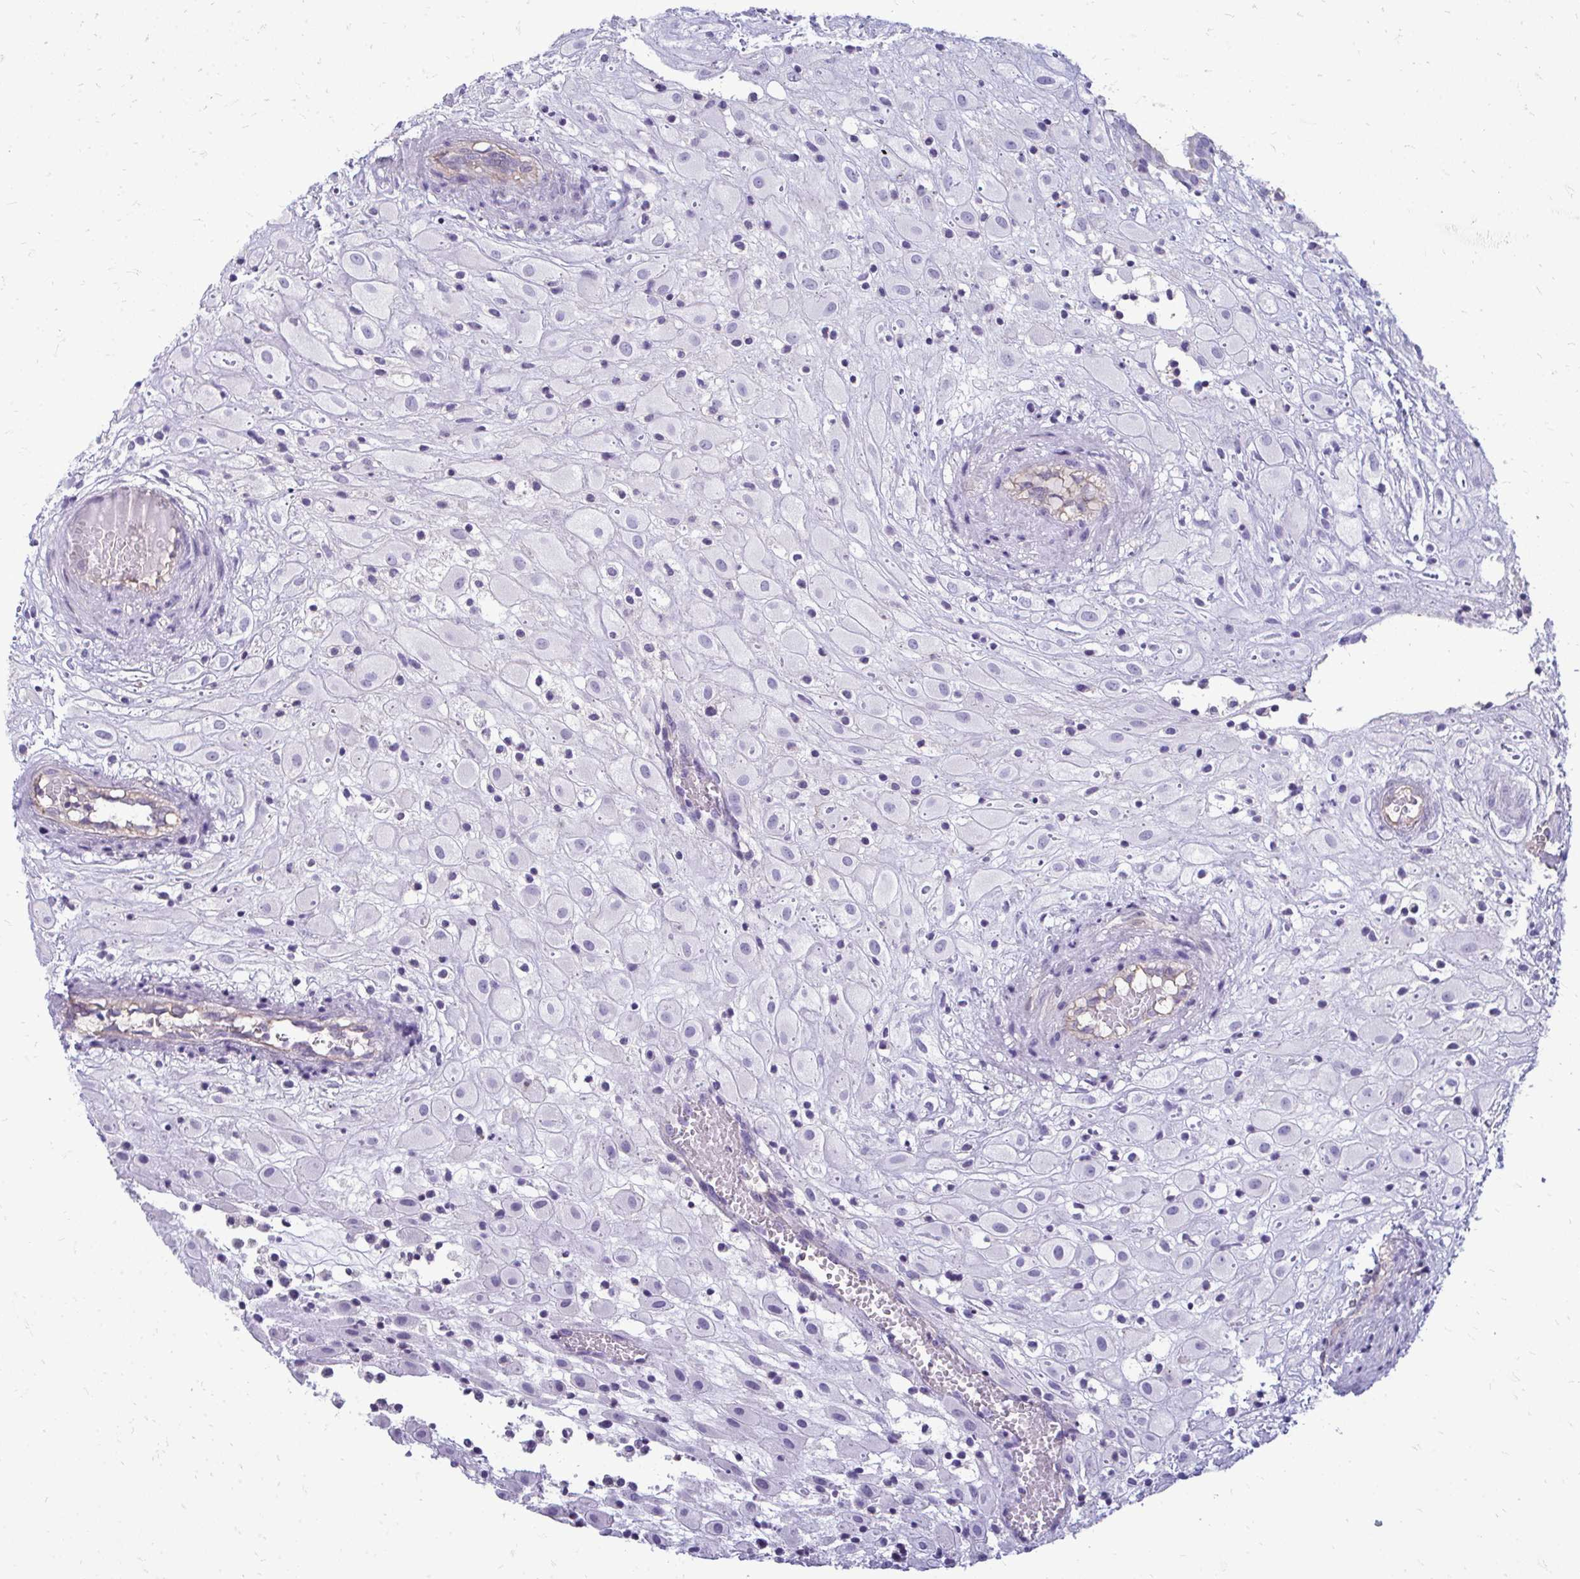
{"staining": {"intensity": "negative", "quantity": "none", "location": "none"}, "tissue": "placenta", "cell_type": "Decidual cells", "image_type": "normal", "snomed": [{"axis": "morphology", "description": "Normal tissue, NOS"}, {"axis": "topography", "description": "Placenta"}], "caption": "Benign placenta was stained to show a protein in brown. There is no significant positivity in decidual cells. (Stains: DAB immunohistochemistry (IHC) with hematoxylin counter stain, Microscopy: brightfield microscopy at high magnification).", "gene": "FABP3", "patient": {"sex": "female", "age": 24}}